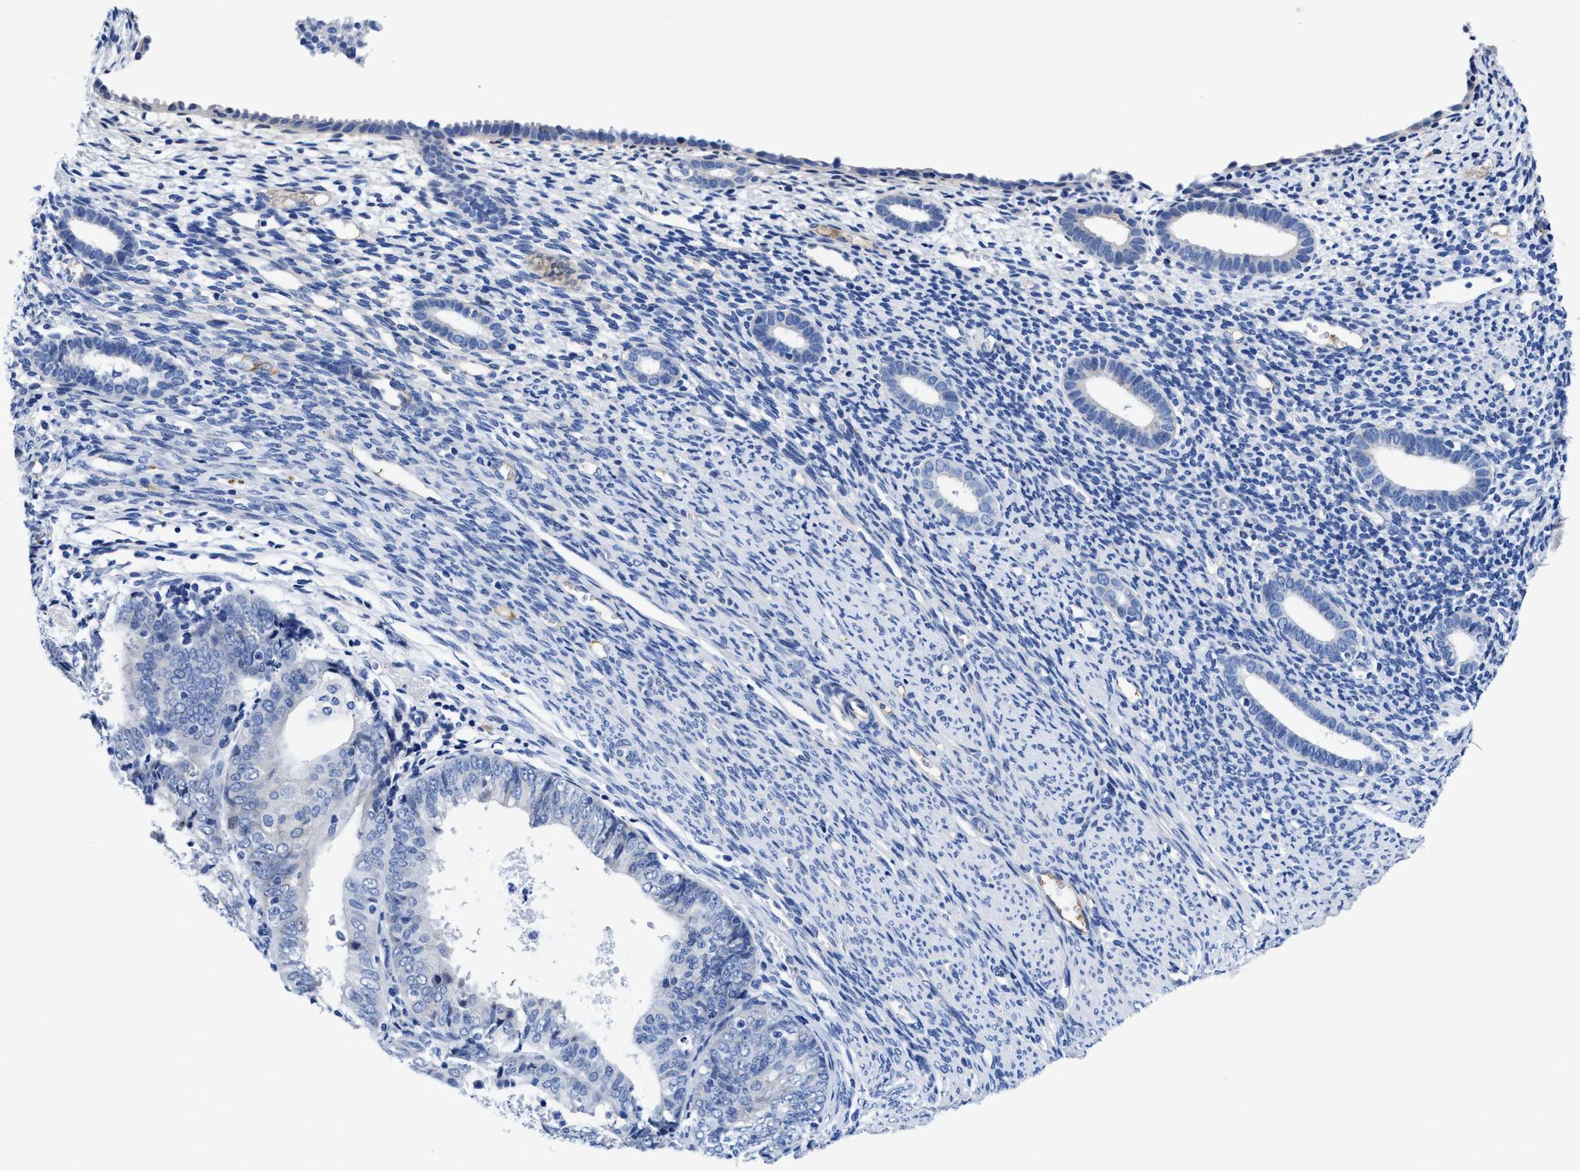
{"staining": {"intensity": "negative", "quantity": "none", "location": "none"}, "tissue": "endometrium", "cell_type": "Cells in endometrial stroma", "image_type": "normal", "snomed": [{"axis": "morphology", "description": "Normal tissue, NOS"}, {"axis": "morphology", "description": "Adenocarcinoma, NOS"}, {"axis": "topography", "description": "Endometrium"}], "caption": "The photomicrograph reveals no staining of cells in endometrial stroma in normal endometrium. The staining is performed using DAB (3,3'-diaminobenzidine) brown chromogen with nuclei counter-stained in using hematoxylin.", "gene": "DHRS13", "patient": {"sex": "female", "age": 57}}